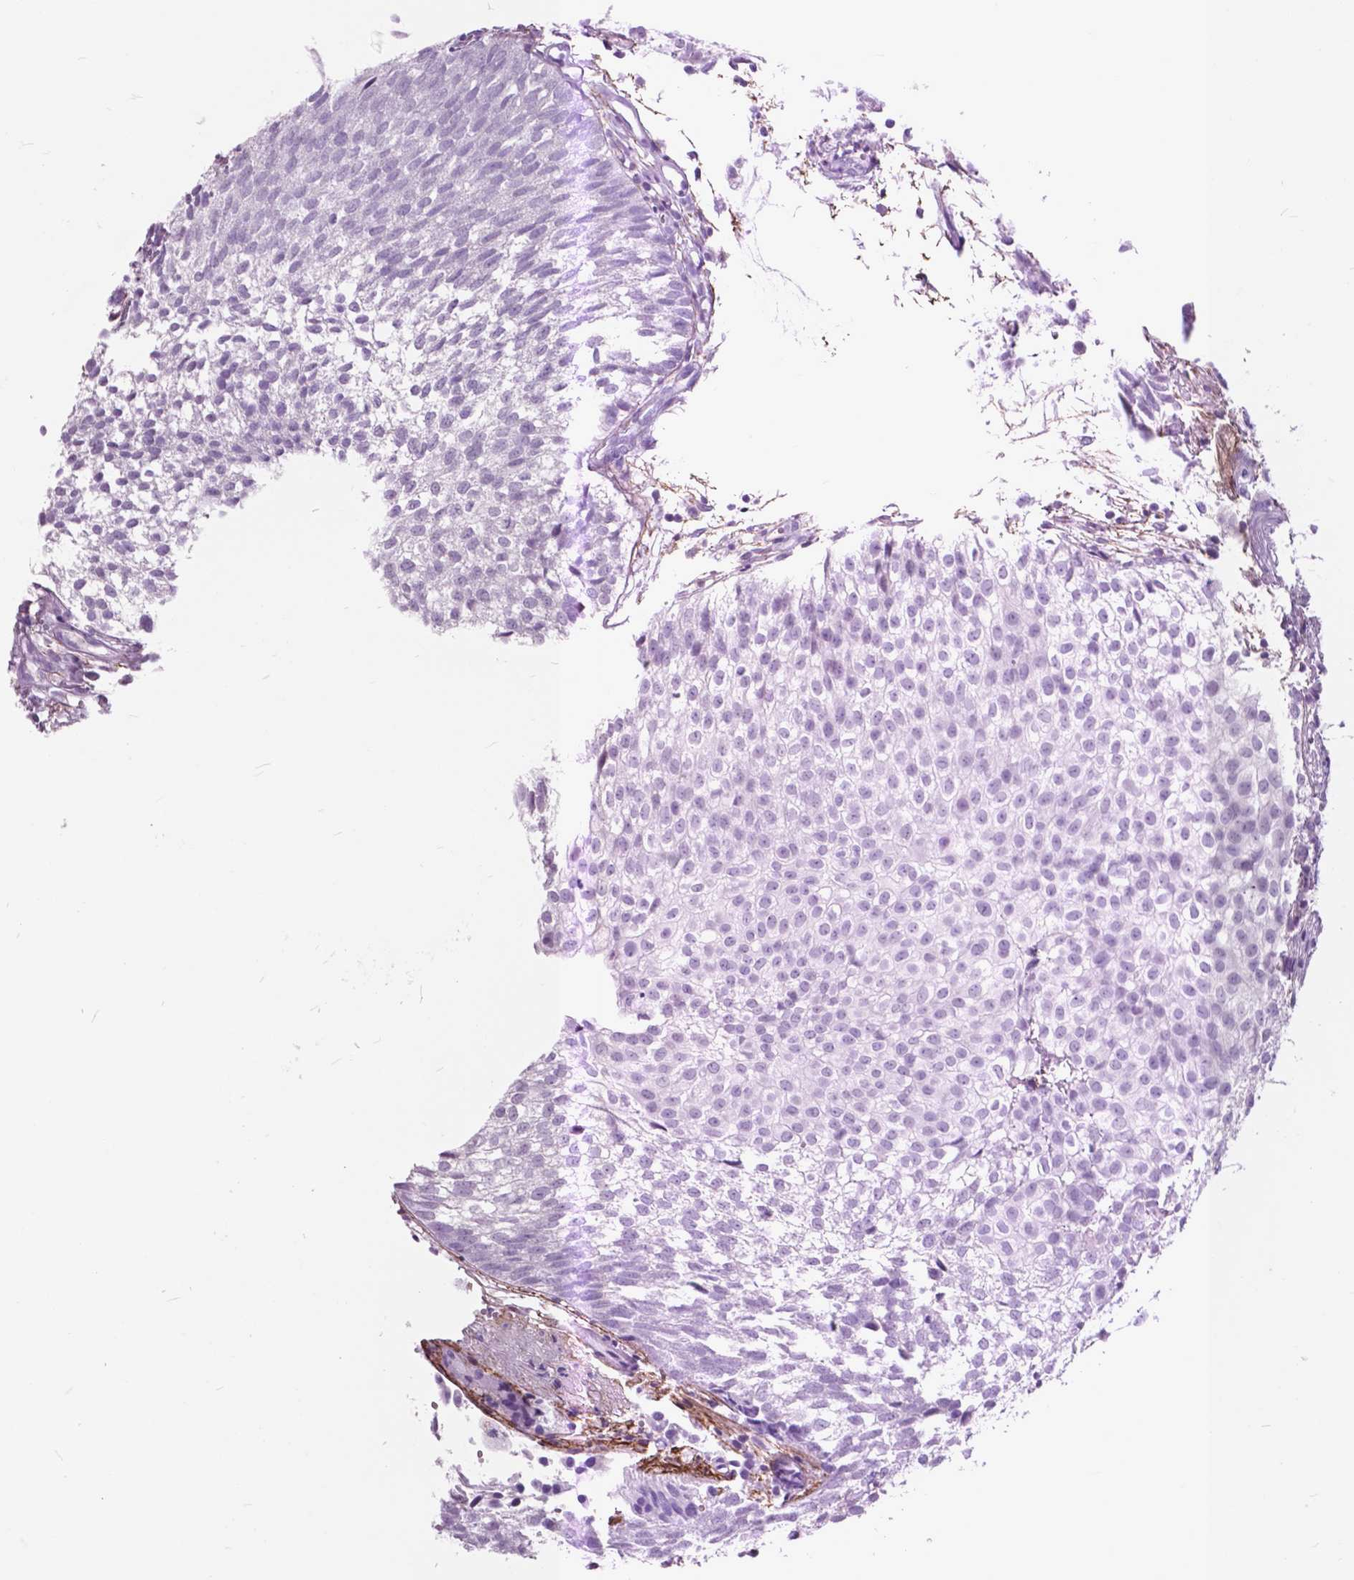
{"staining": {"intensity": "negative", "quantity": "none", "location": "none"}, "tissue": "urothelial cancer", "cell_type": "Tumor cells", "image_type": "cancer", "snomed": [{"axis": "morphology", "description": "Urothelial carcinoma, Low grade"}, {"axis": "topography", "description": "Urinary bladder"}], "caption": "IHC of urothelial carcinoma (low-grade) exhibits no positivity in tumor cells.", "gene": "GDF9", "patient": {"sex": "male", "age": 70}}